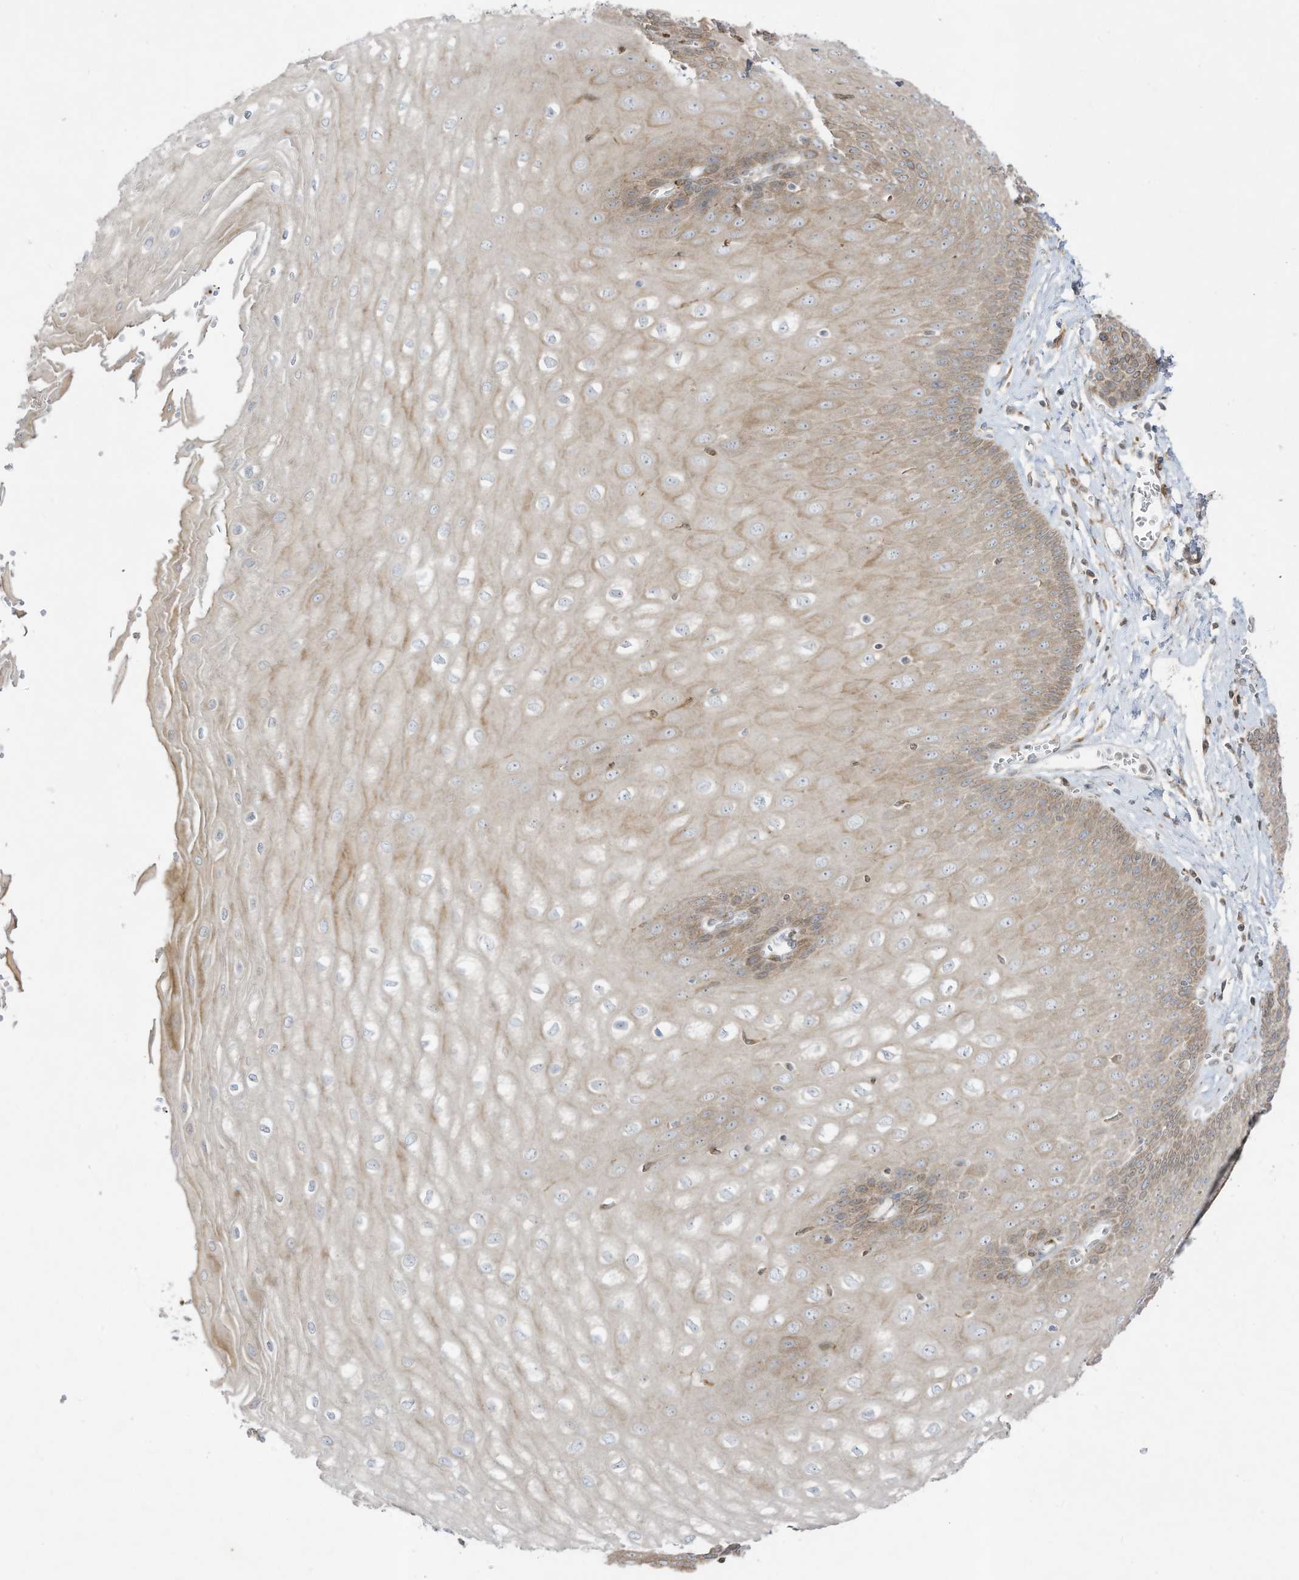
{"staining": {"intensity": "weak", "quantity": "<25%", "location": "cytoplasmic/membranous"}, "tissue": "esophagus", "cell_type": "Squamous epithelial cells", "image_type": "normal", "snomed": [{"axis": "morphology", "description": "Normal tissue, NOS"}, {"axis": "topography", "description": "Esophagus"}], "caption": "This micrograph is of normal esophagus stained with immunohistochemistry to label a protein in brown with the nuclei are counter-stained blue. There is no staining in squamous epithelial cells.", "gene": "PTK6", "patient": {"sex": "male", "age": 60}}